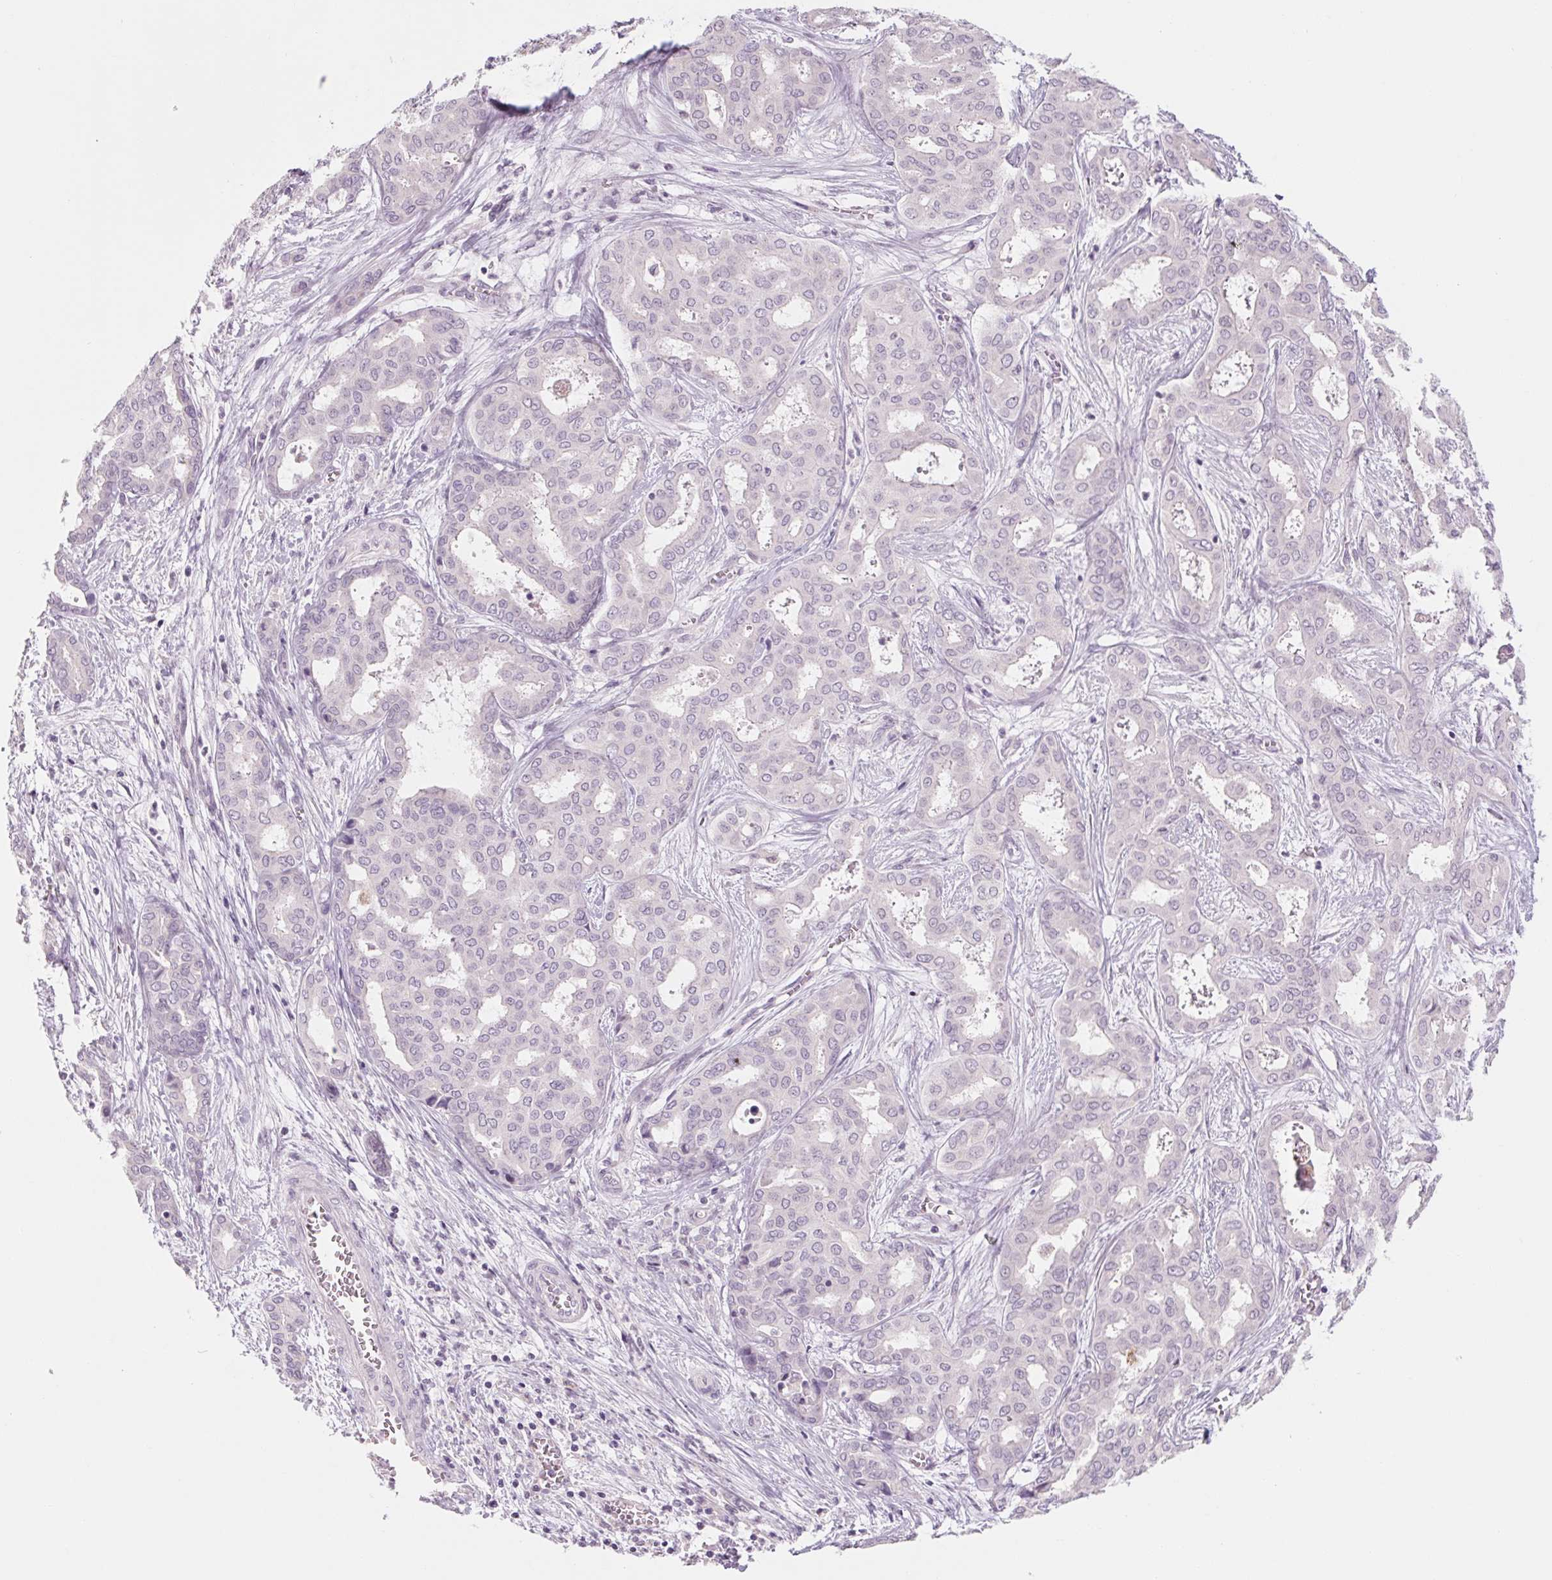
{"staining": {"intensity": "negative", "quantity": "none", "location": "none"}, "tissue": "liver cancer", "cell_type": "Tumor cells", "image_type": "cancer", "snomed": [{"axis": "morphology", "description": "Cholangiocarcinoma"}, {"axis": "topography", "description": "Liver"}], "caption": "Tumor cells show no significant staining in liver cancer. (DAB IHC, high magnification).", "gene": "POU1F1", "patient": {"sex": "female", "age": 64}}